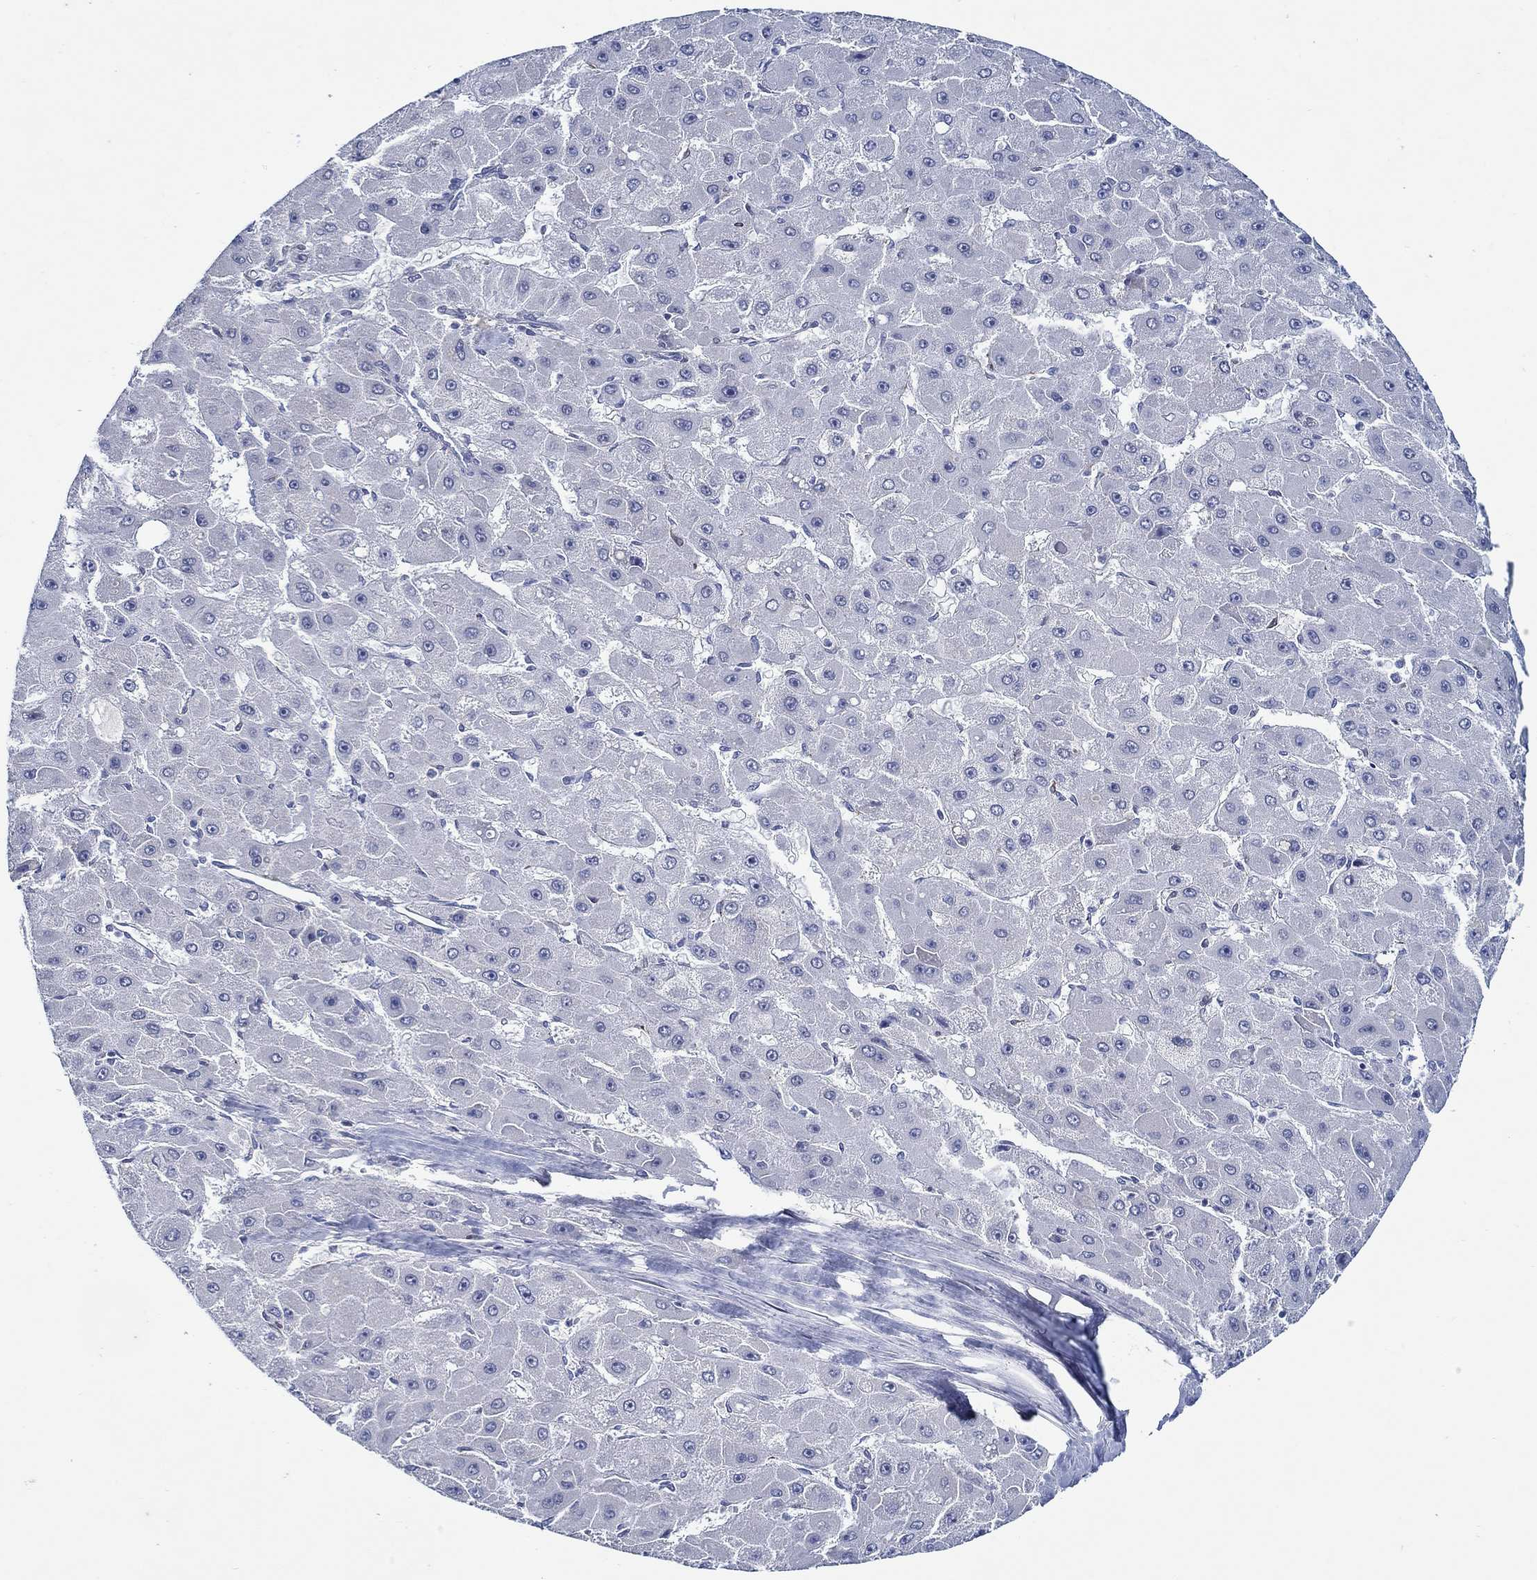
{"staining": {"intensity": "negative", "quantity": "none", "location": "none"}, "tissue": "liver cancer", "cell_type": "Tumor cells", "image_type": "cancer", "snomed": [{"axis": "morphology", "description": "Carcinoma, Hepatocellular, NOS"}, {"axis": "topography", "description": "Liver"}], "caption": "Tumor cells are negative for protein expression in human hepatocellular carcinoma (liver).", "gene": "MC2R", "patient": {"sex": "female", "age": 25}}